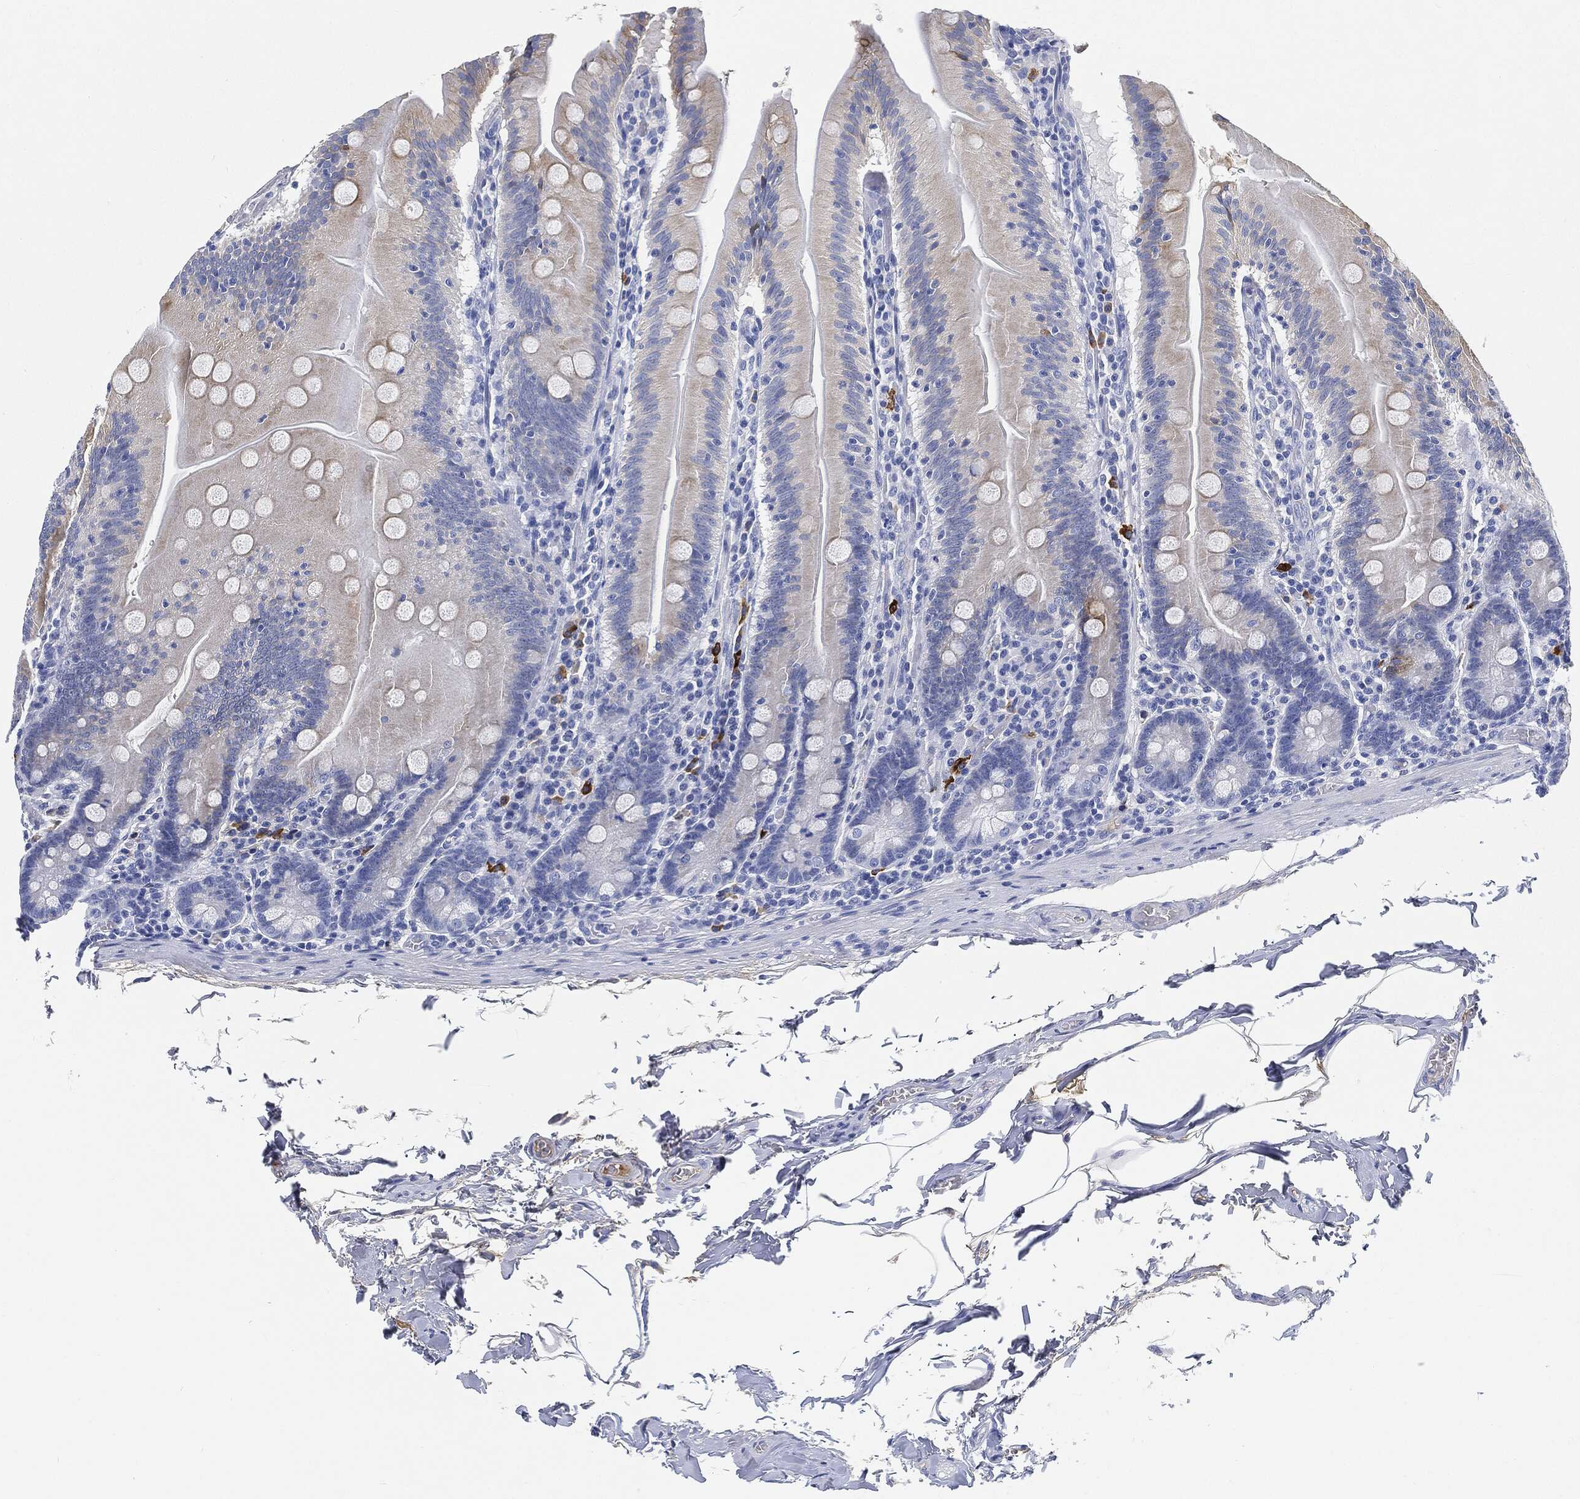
{"staining": {"intensity": "moderate", "quantity": "<25%", "location": "cytoplasmic/membranous"}, "tissue": "small intestine", "cell_type": "Glandular cells", "image_type": "normal", "snomed": [{"axis": "morphology", "description": "Normal tissue, NOS"}, {"axis": "topography", "description": "Small intestine"}], "caption": "IHC micrograph of normal human small intestine stained for a protein (brown), which displays low levels of moderate cytoplasmic/membranous staining in about <25% of glandular cells.", "gene": "IGLV6", "patient": {"sex": "male", "age": 37}}